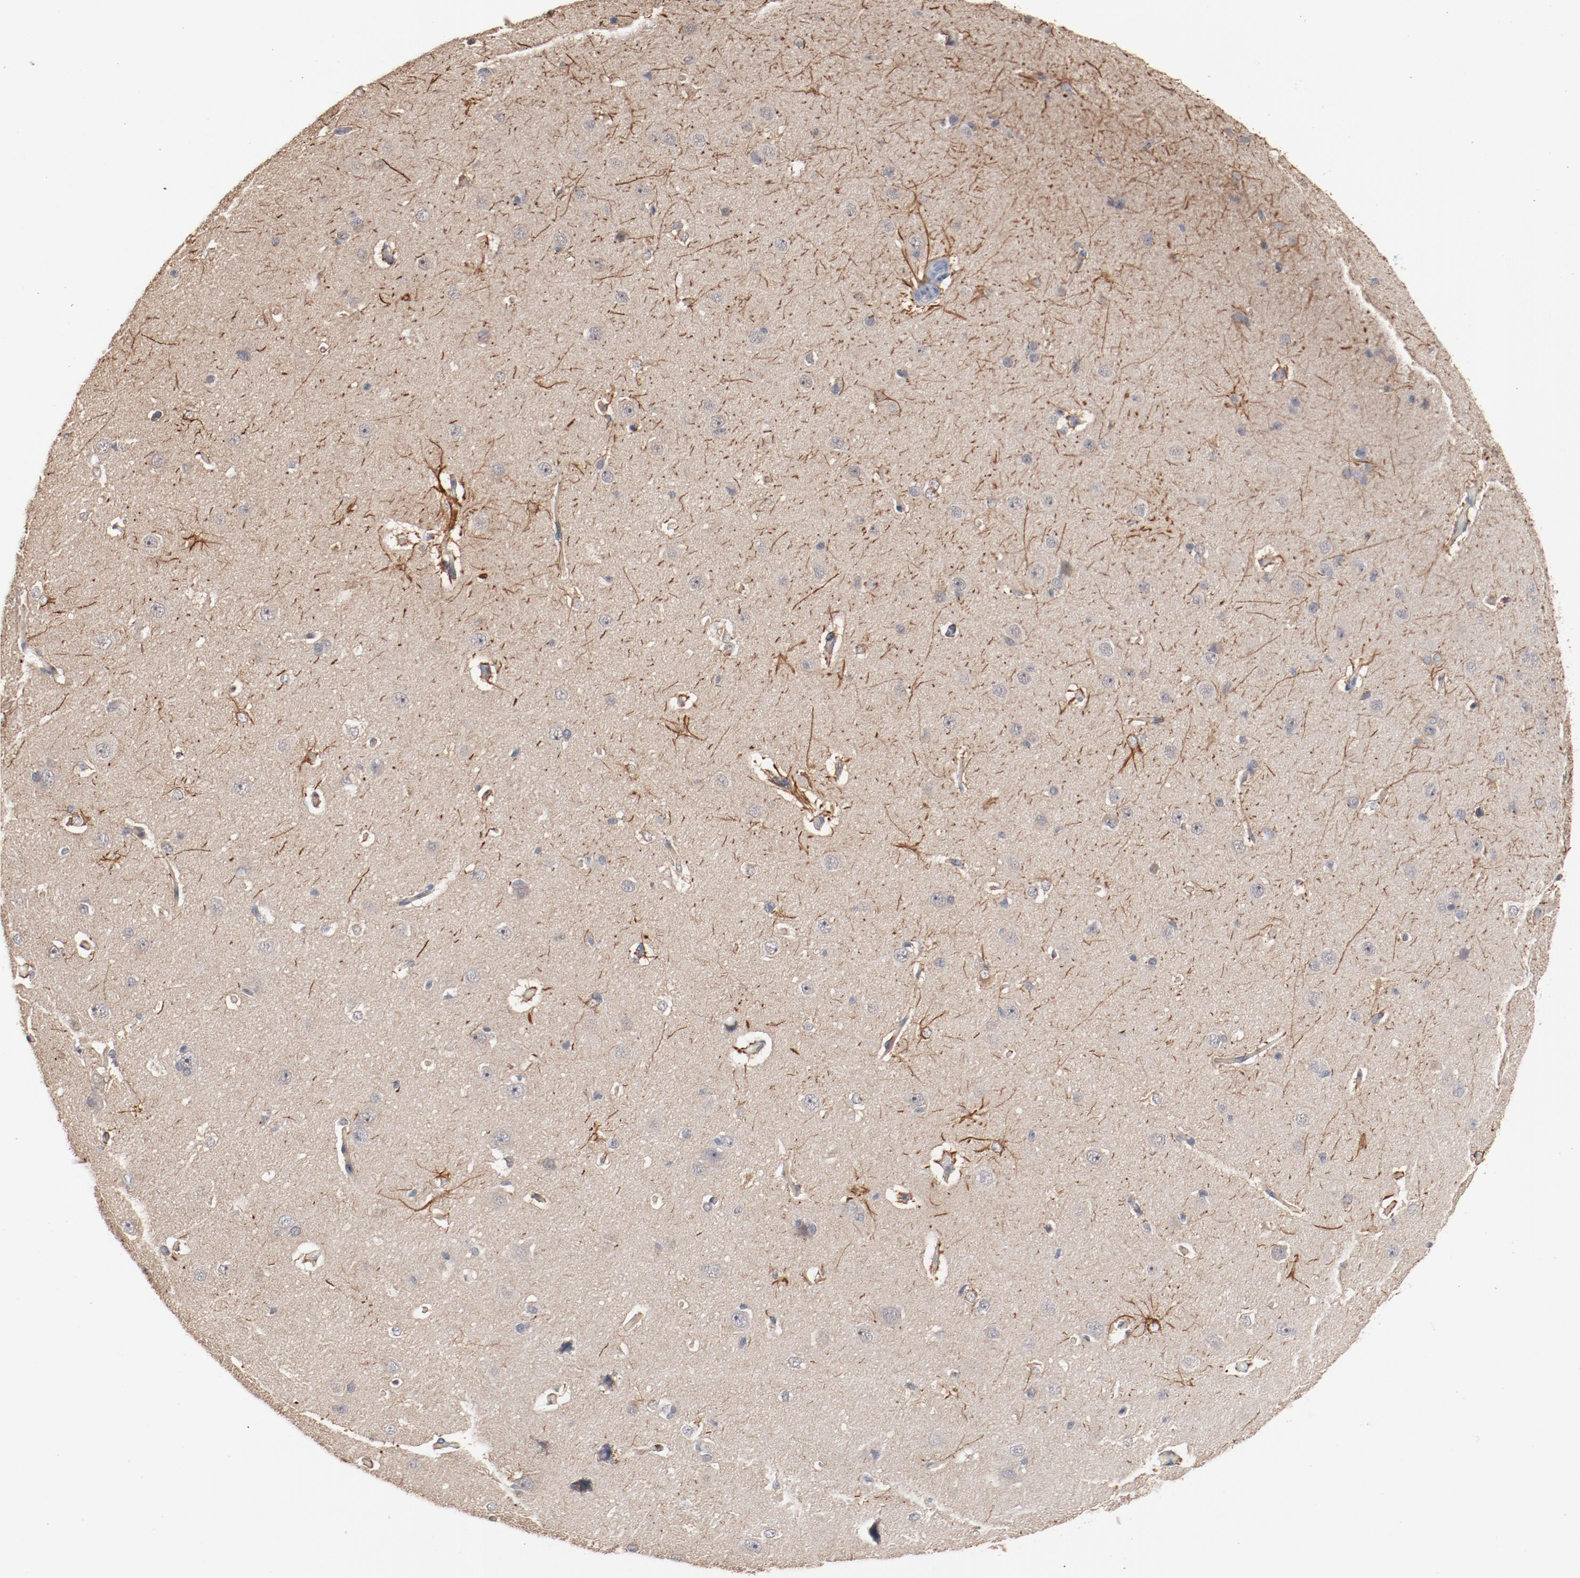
{"staining": {"intensity": "negative", "quantity": "none", "location": "none"}, "tissue": "cerebral cortex", "cell_type": "Endothelial cells", "image_type": "normal", "snomed": [{"axis": "morphology", "description": "Normal tissue, NOS"}, {"axis": "topography", "description": "Cerebral cortex"}], "caption": "Image shows no protein positivity in endothelial cells of unremarkable cerebral cortex.", "gene": "ERICH1", "patient": {"sex": "female", "age": 45}}